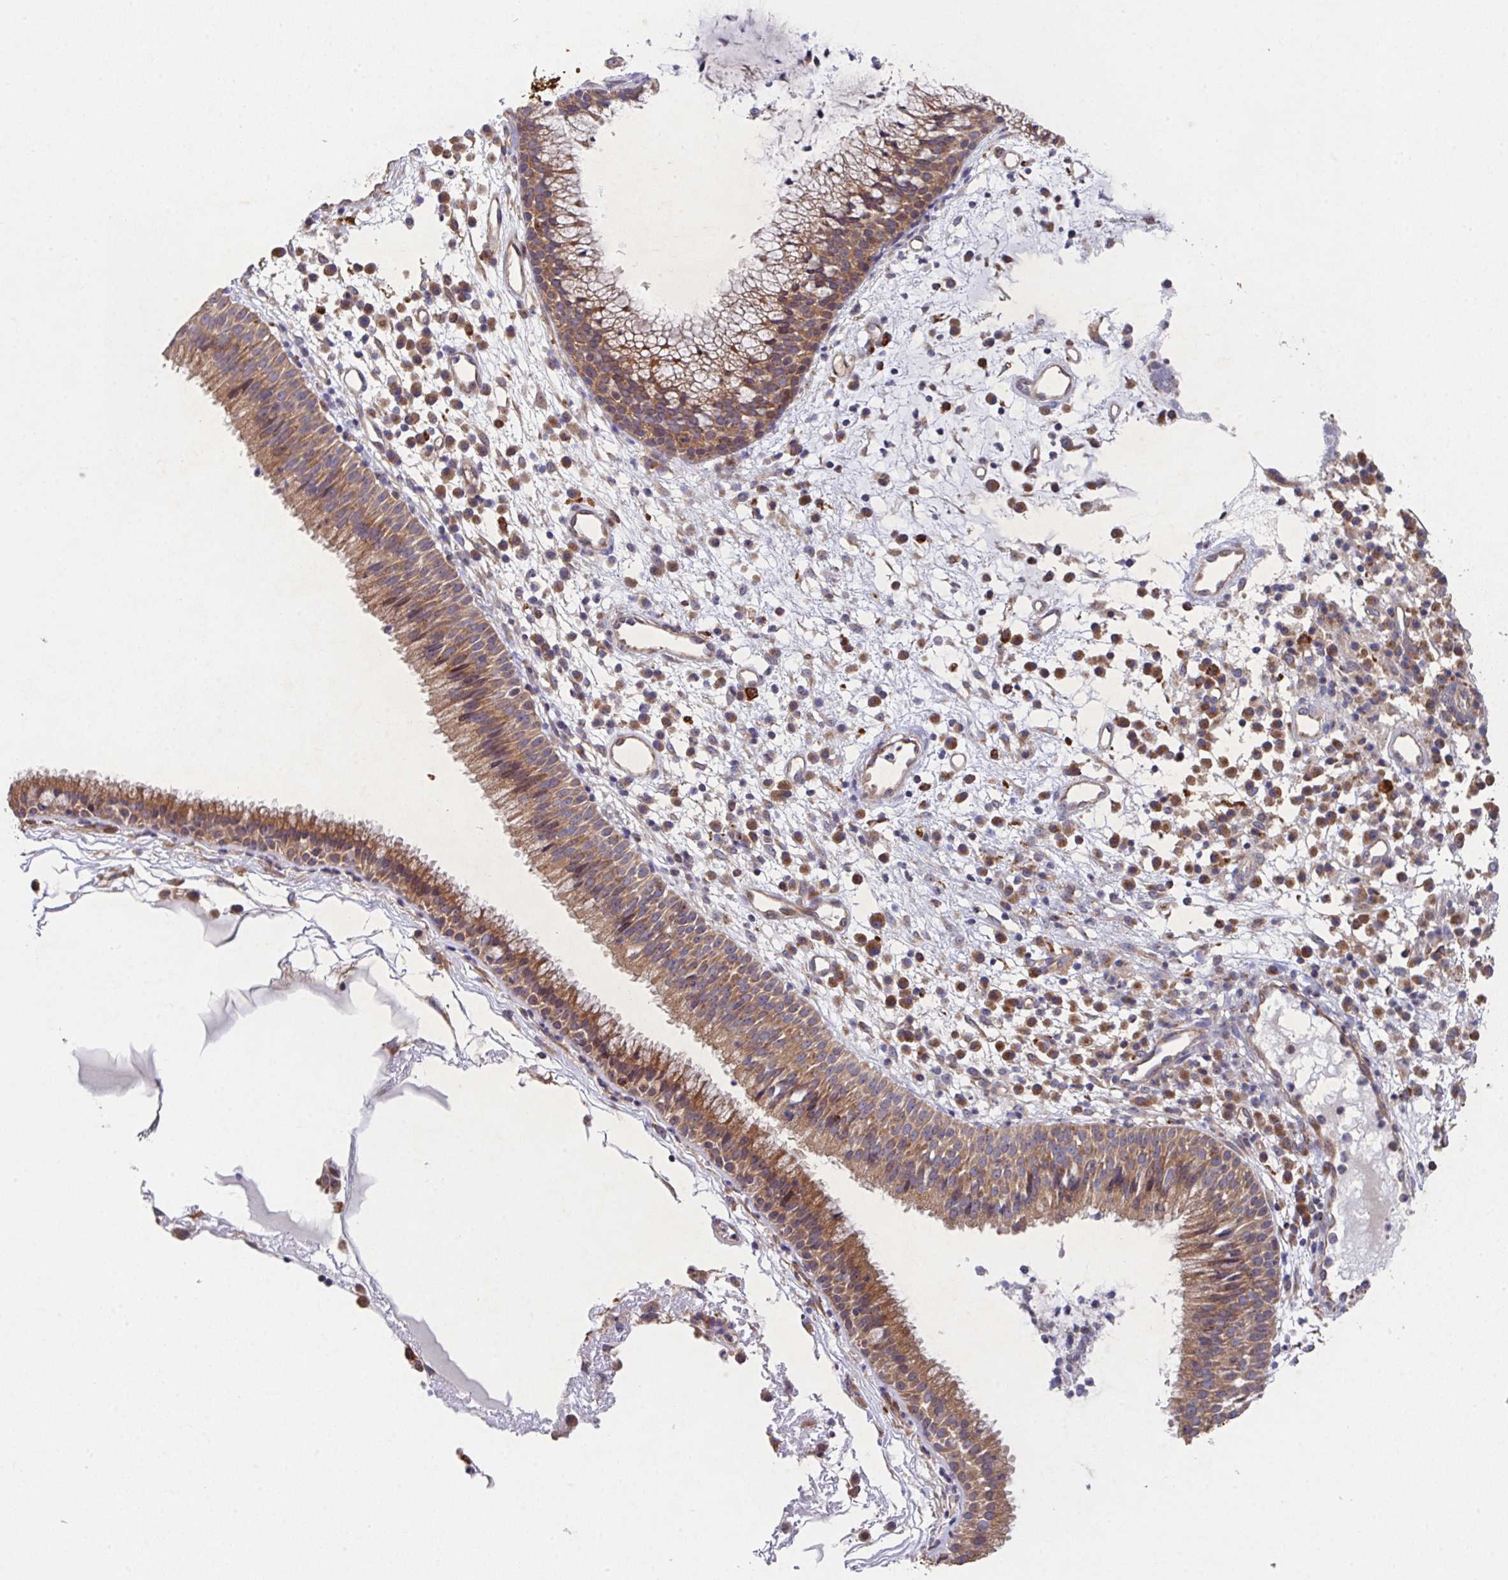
{"staining": {"intensity": "moderate", "quantity": ">75%", "location": "cytoplasmic/membranous"}, "tissue": "nasopharynx", "cell_type": "Respiratory epithelial cells", "image_type": "normal", "snomed": [{"axis": "morphology", "description": "Normal tissue, NOS"}, {"axis": "topography", "description": "Nasopharynx"}], "caption": "Human nasopharynx stained with a brown dye demonstrates moderate cytoplasmic/membranous positive positivity in about >75% of respiratory epithelial cells.", "gene": "TRIM14", "patient": {"sex": "male", "age": 21}}